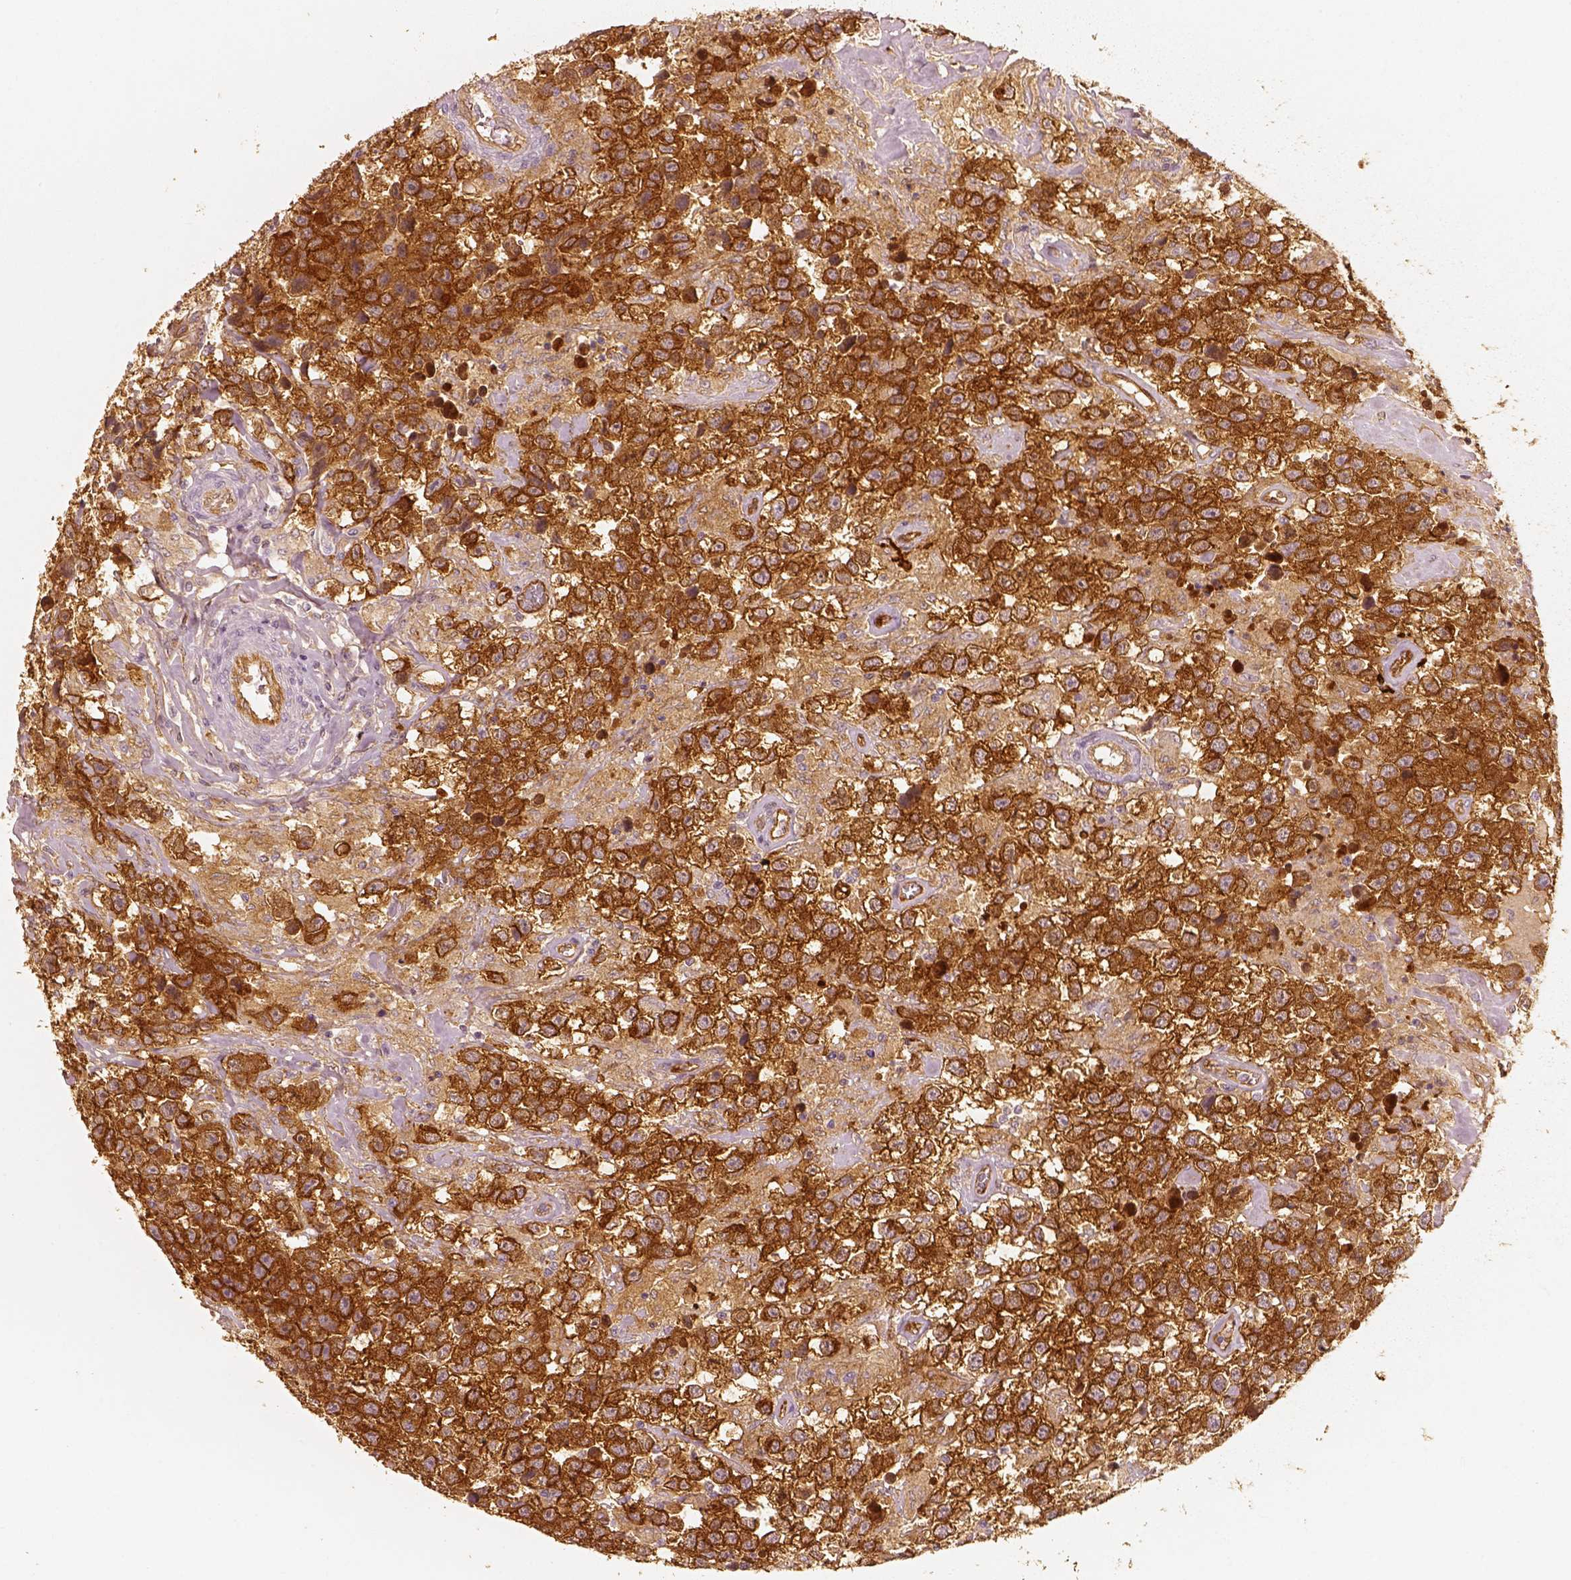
{"staining": {"intensity": "strong", "quantity": ">75%", "location": "cytoplasmic/membranous"}, "tissue": "testis cancer", "cell_type": "Tumor cells", "image_type": "cancer", "snomed": [{"axis": "morphology", "description": "Seminoma, NOS"}, {"axis": "topography", "description": "Testis"}], "caption": "Strong cytoplasmic/membranous positivity is identified in approximately >75% of tumor cells in testis seminoma. (DAB (3,3'-diaminobenzidine) IHC with brightfield microscopy, high magnification).", "gene": "FSCN1", "patient": {"sex": "male", "age": 43}}